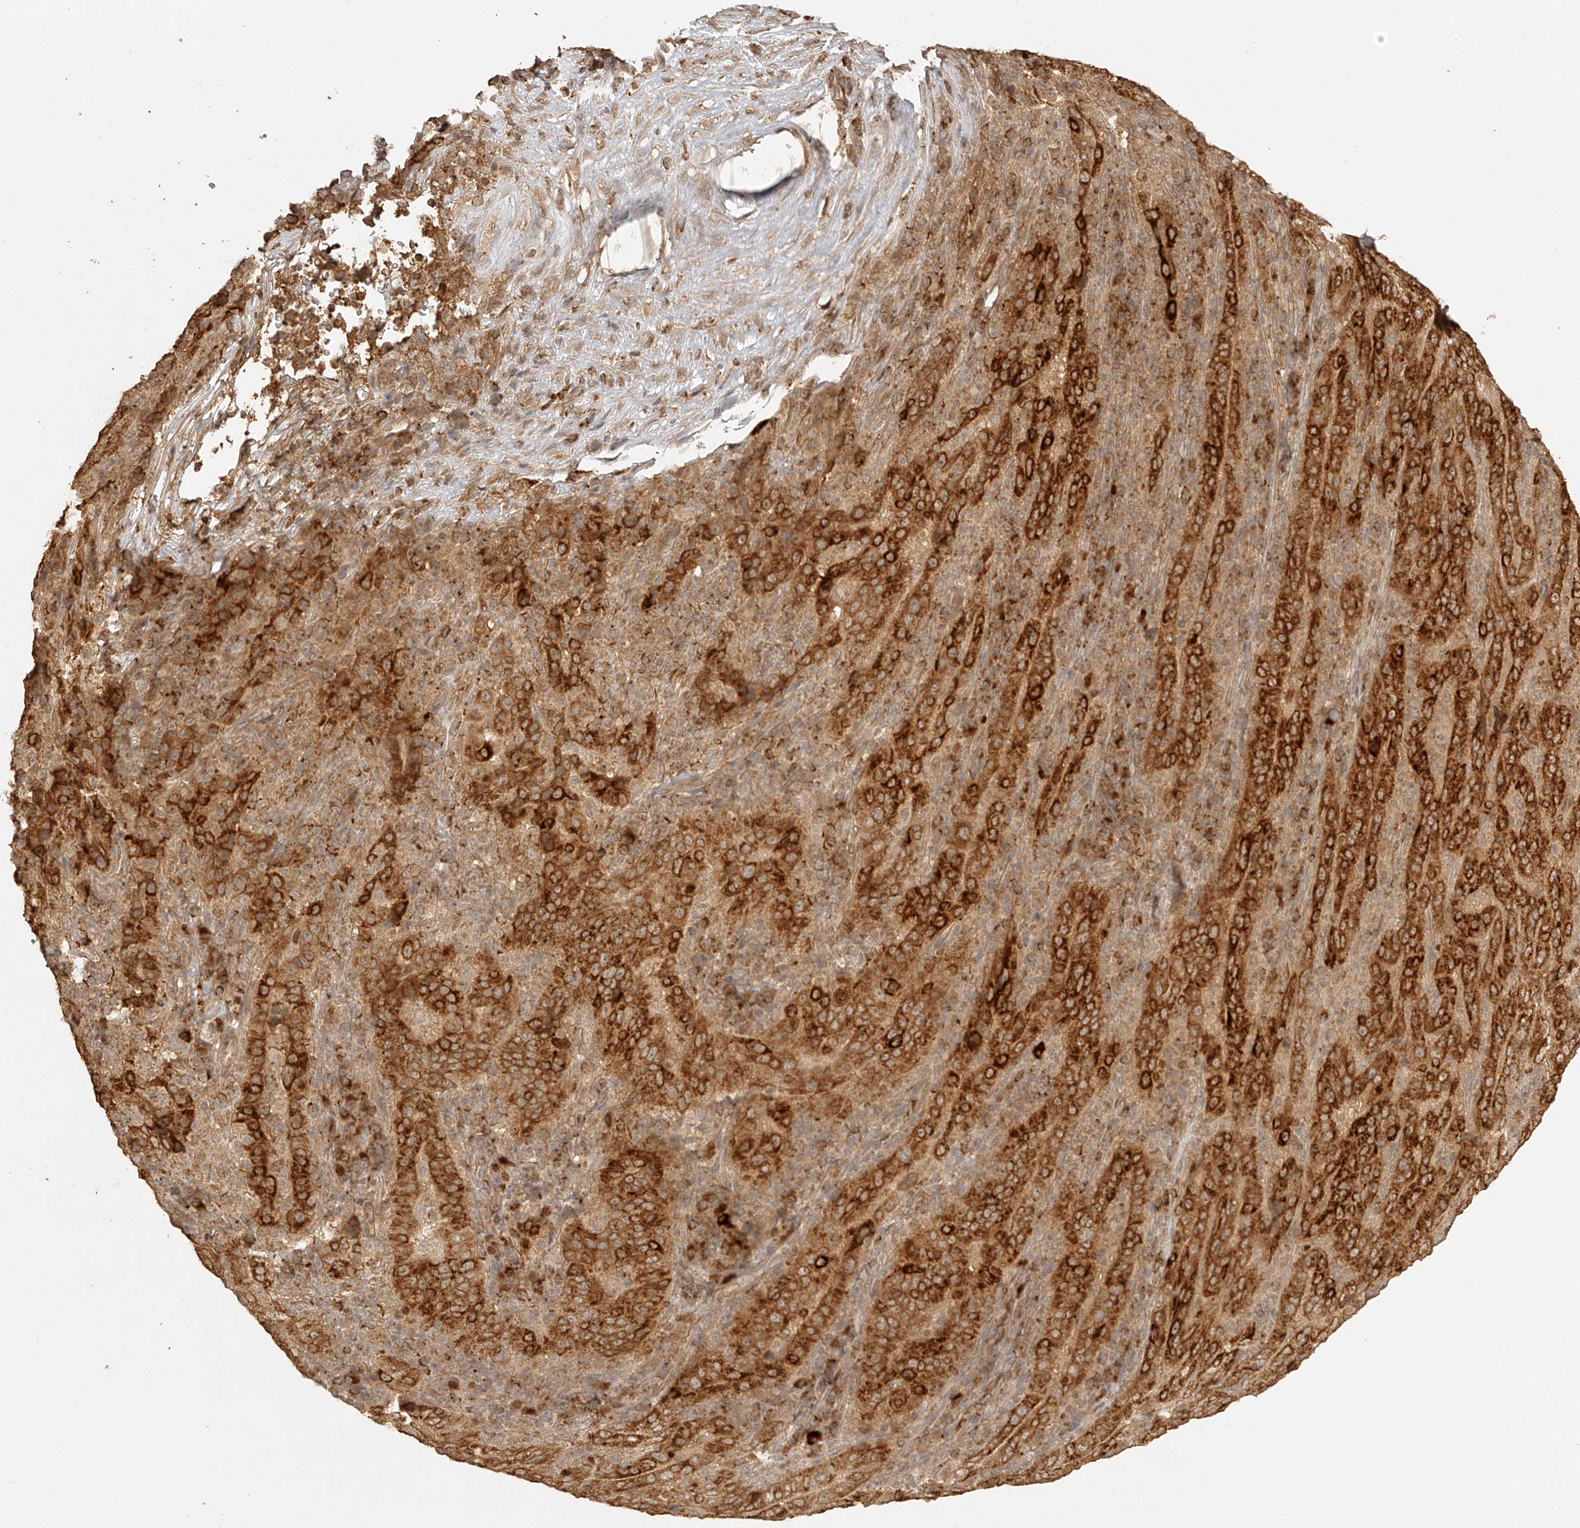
{"staining": {"intensity": "strong", "quantity": ">75%", "location": "cytoplasmic/membranous"}, "tissue": "pancreatic cancer", "cell_type": "Tumor cells", "image_type": "cancer", "snomed": [{"axis": "morphology", "description": "Adenocarcinoma, NOS"}, {"axis": "topography", "description": "Pancreas"}], "caption": "Pancreatic adenocarcinoma stained for a protein demonstrates strong cytoplasmic/membranous positivity in tumor cells.", "gene": "BCL2L11", "patient": {"sex": "male", "age": 63}}